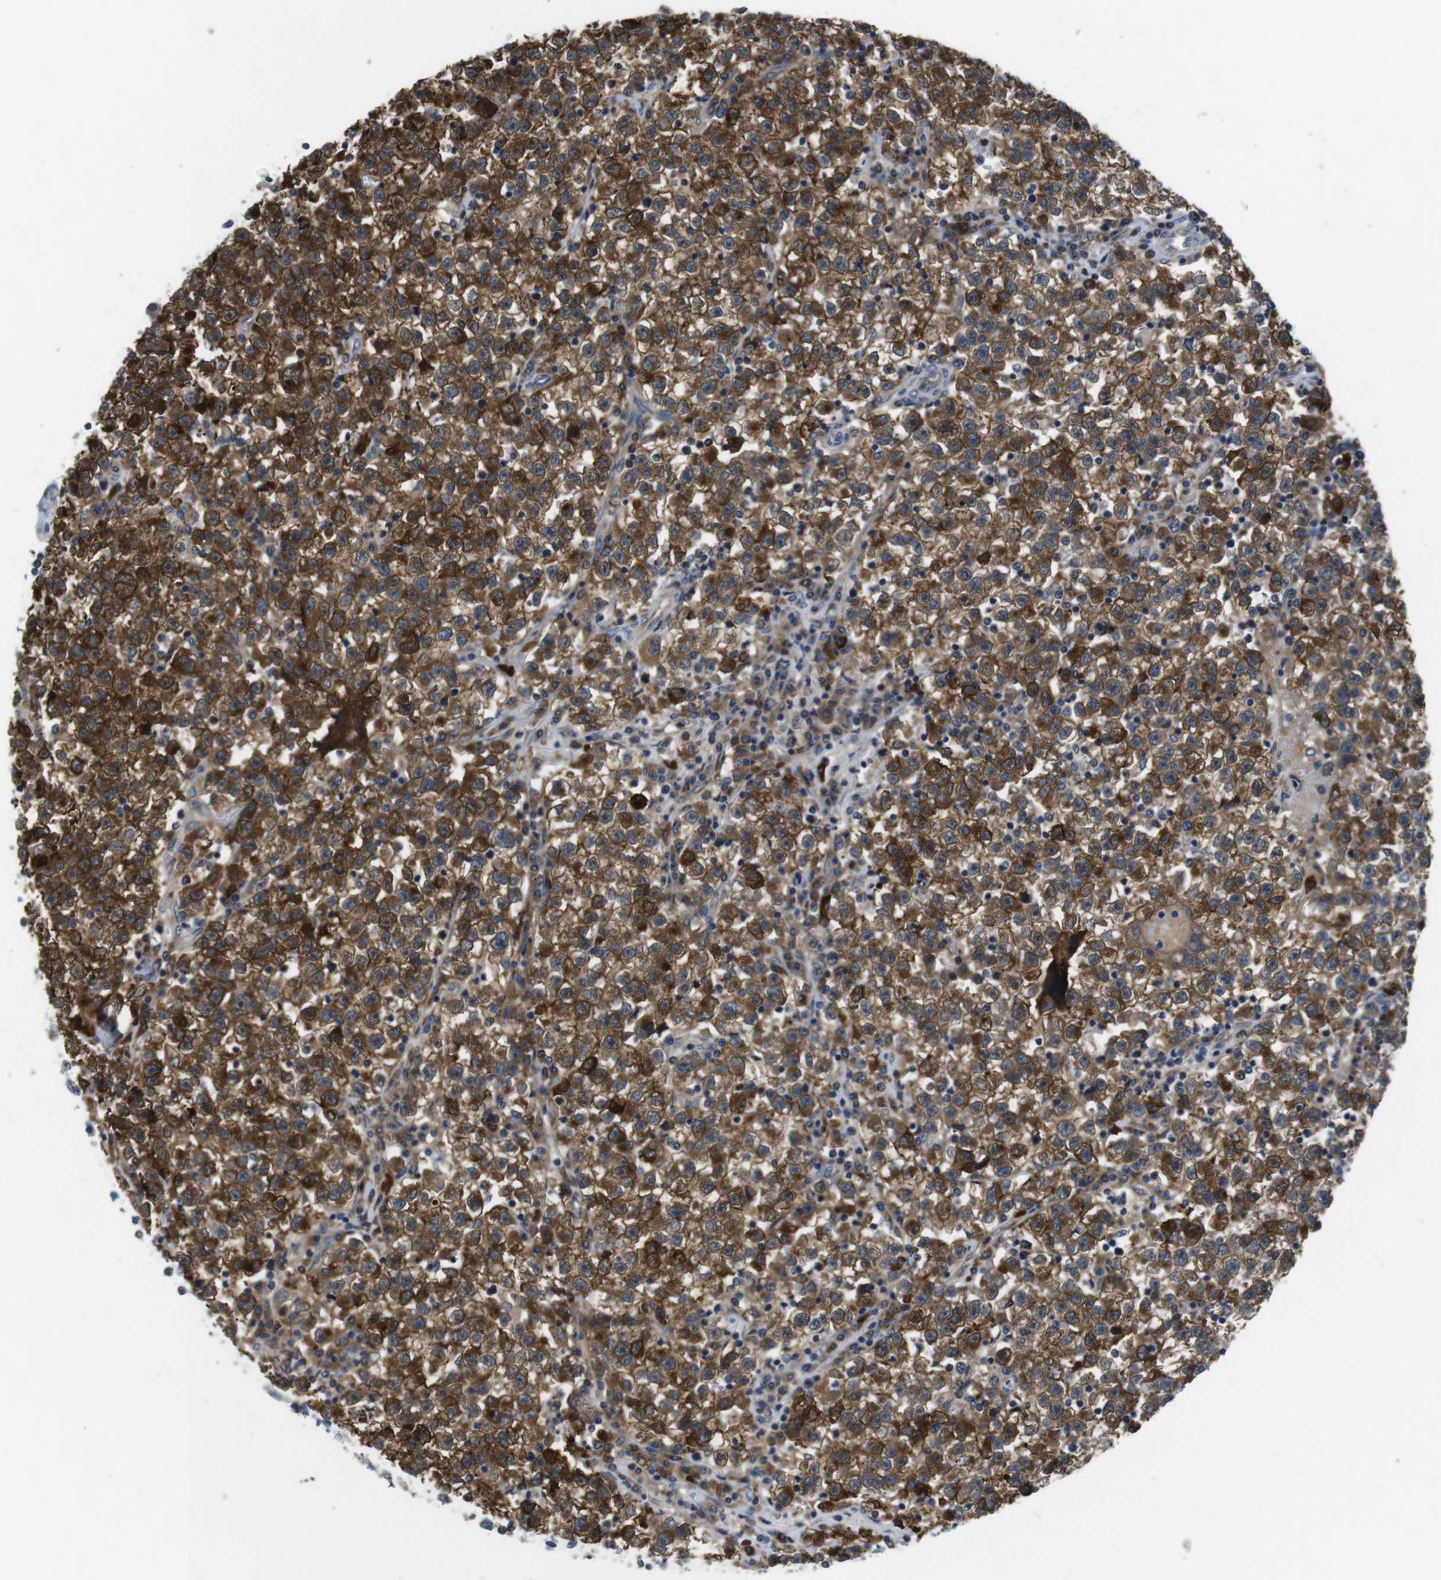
{"staining": {"intensity": "strong", "quantity": ">75%", "location": "cytoplasmic/membranous"}, "tissue": "testis cancer", "cell_type": "Tumor cells", "image_type": "cancer", "snomed": [{"axis": "morphology", "description": "Seminoma, NOS"}, {"axis": "topography", "description": "Testis"}], "caption": "Tumor cells display high levels of strong cytoplasmic/membranous expression in approximately >75% of cells in human testis seminoma.", "gene": "JAK1", "patient": {"sex": "male", "age": 22}}